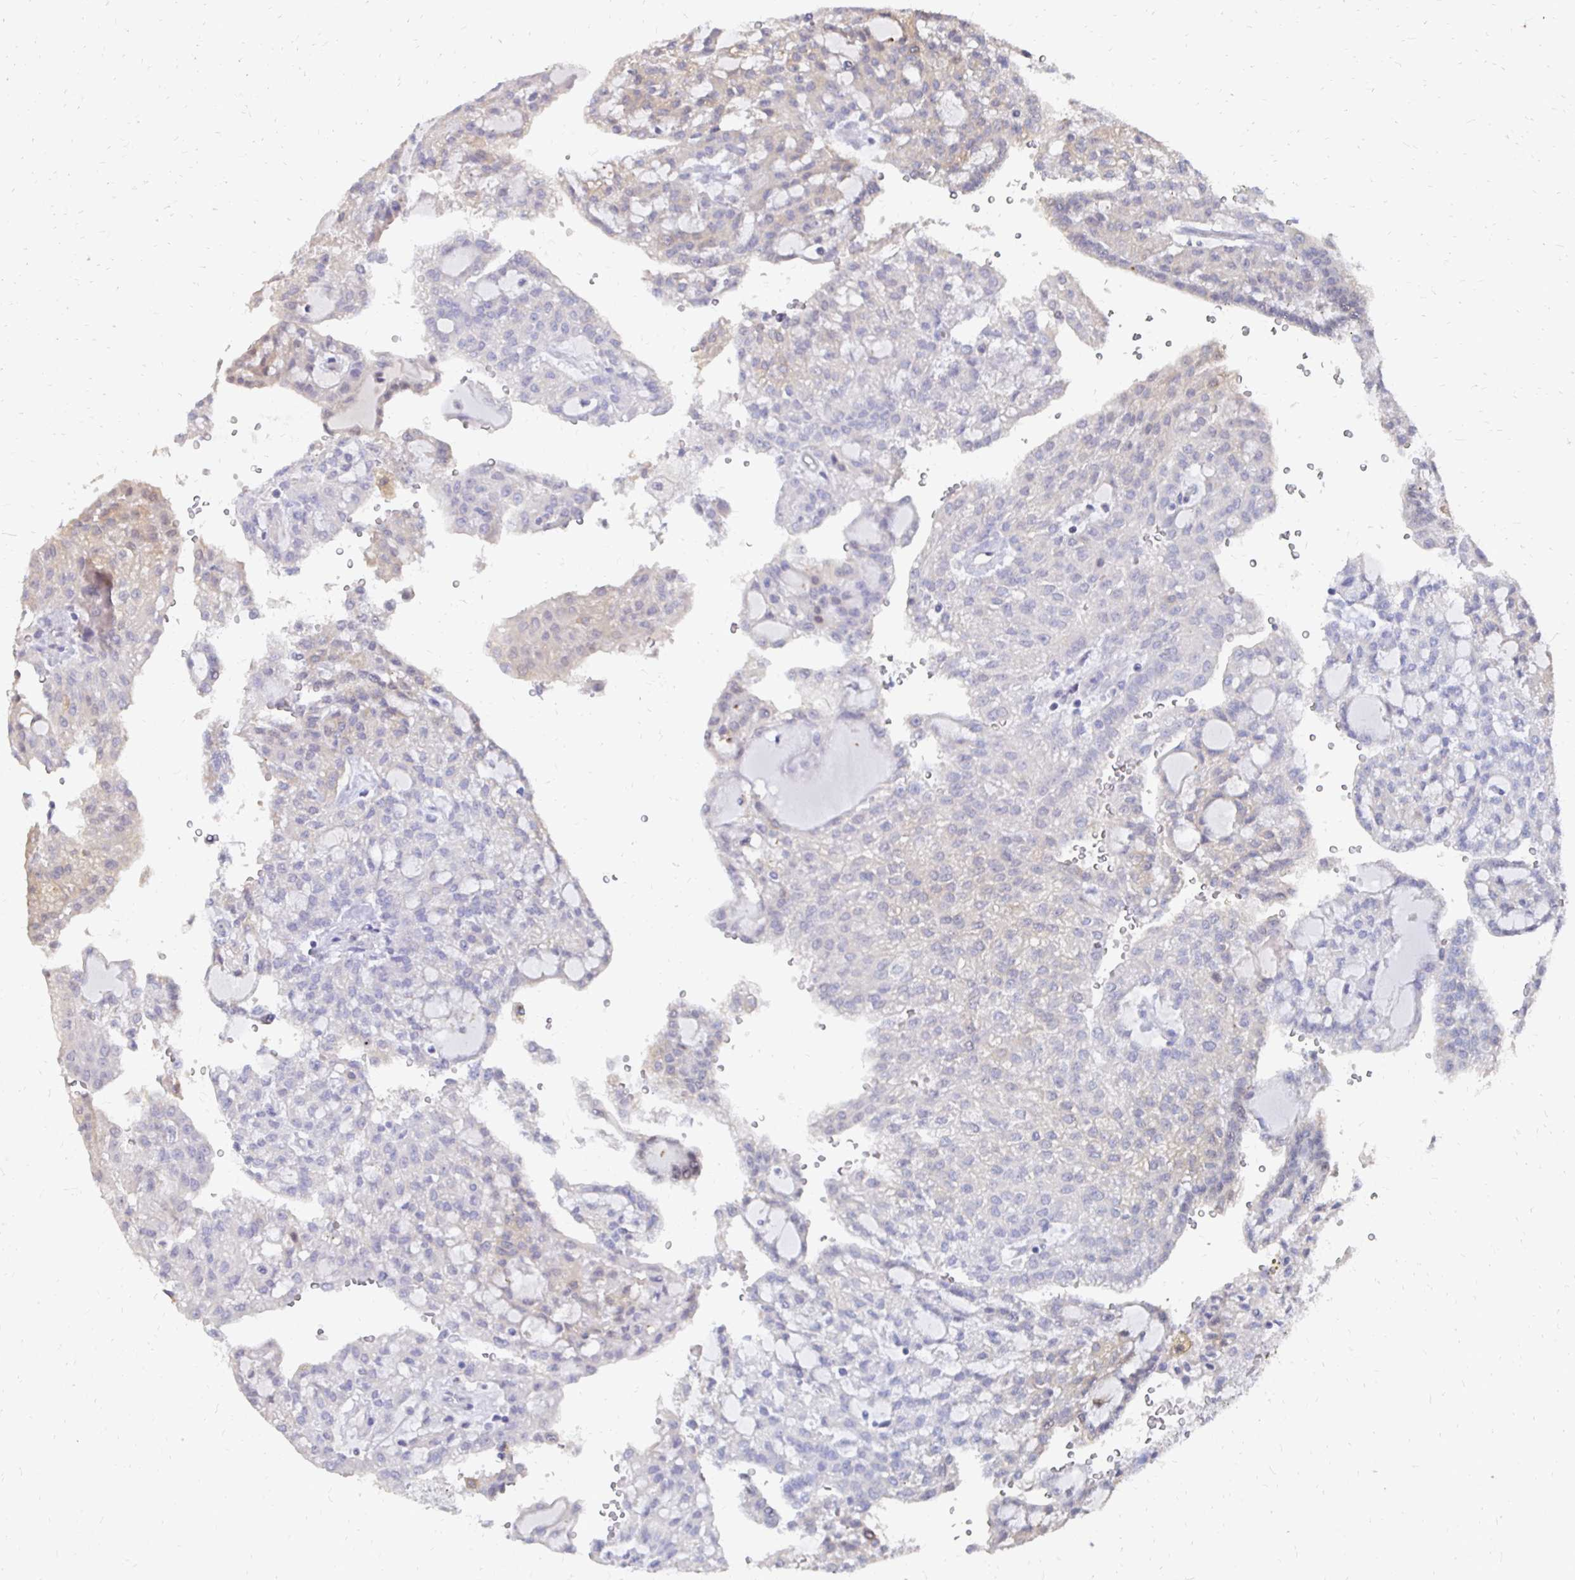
{"staining": {"intensity": "negative", "quantity": "none", "location": "none"}, "tissue": "renal cancer", "cell_type": "Tumor cells", "image_type": "cancer", "snomed": [{"axis": "morphology", "description": "Adenocarcinoma, NOS"}, {"axis": "topography", "description": "Kidney"}], "caption": "Tumor cells are negative for protein expression in human adenocarcinoma (renal). (Brightfield microscopy of DAB (3,3'-diaminobenzidine) immunohistochemistry at high magnification).", "gene": "SYCP3", "patient": {"sex": "male", "age": 63}}